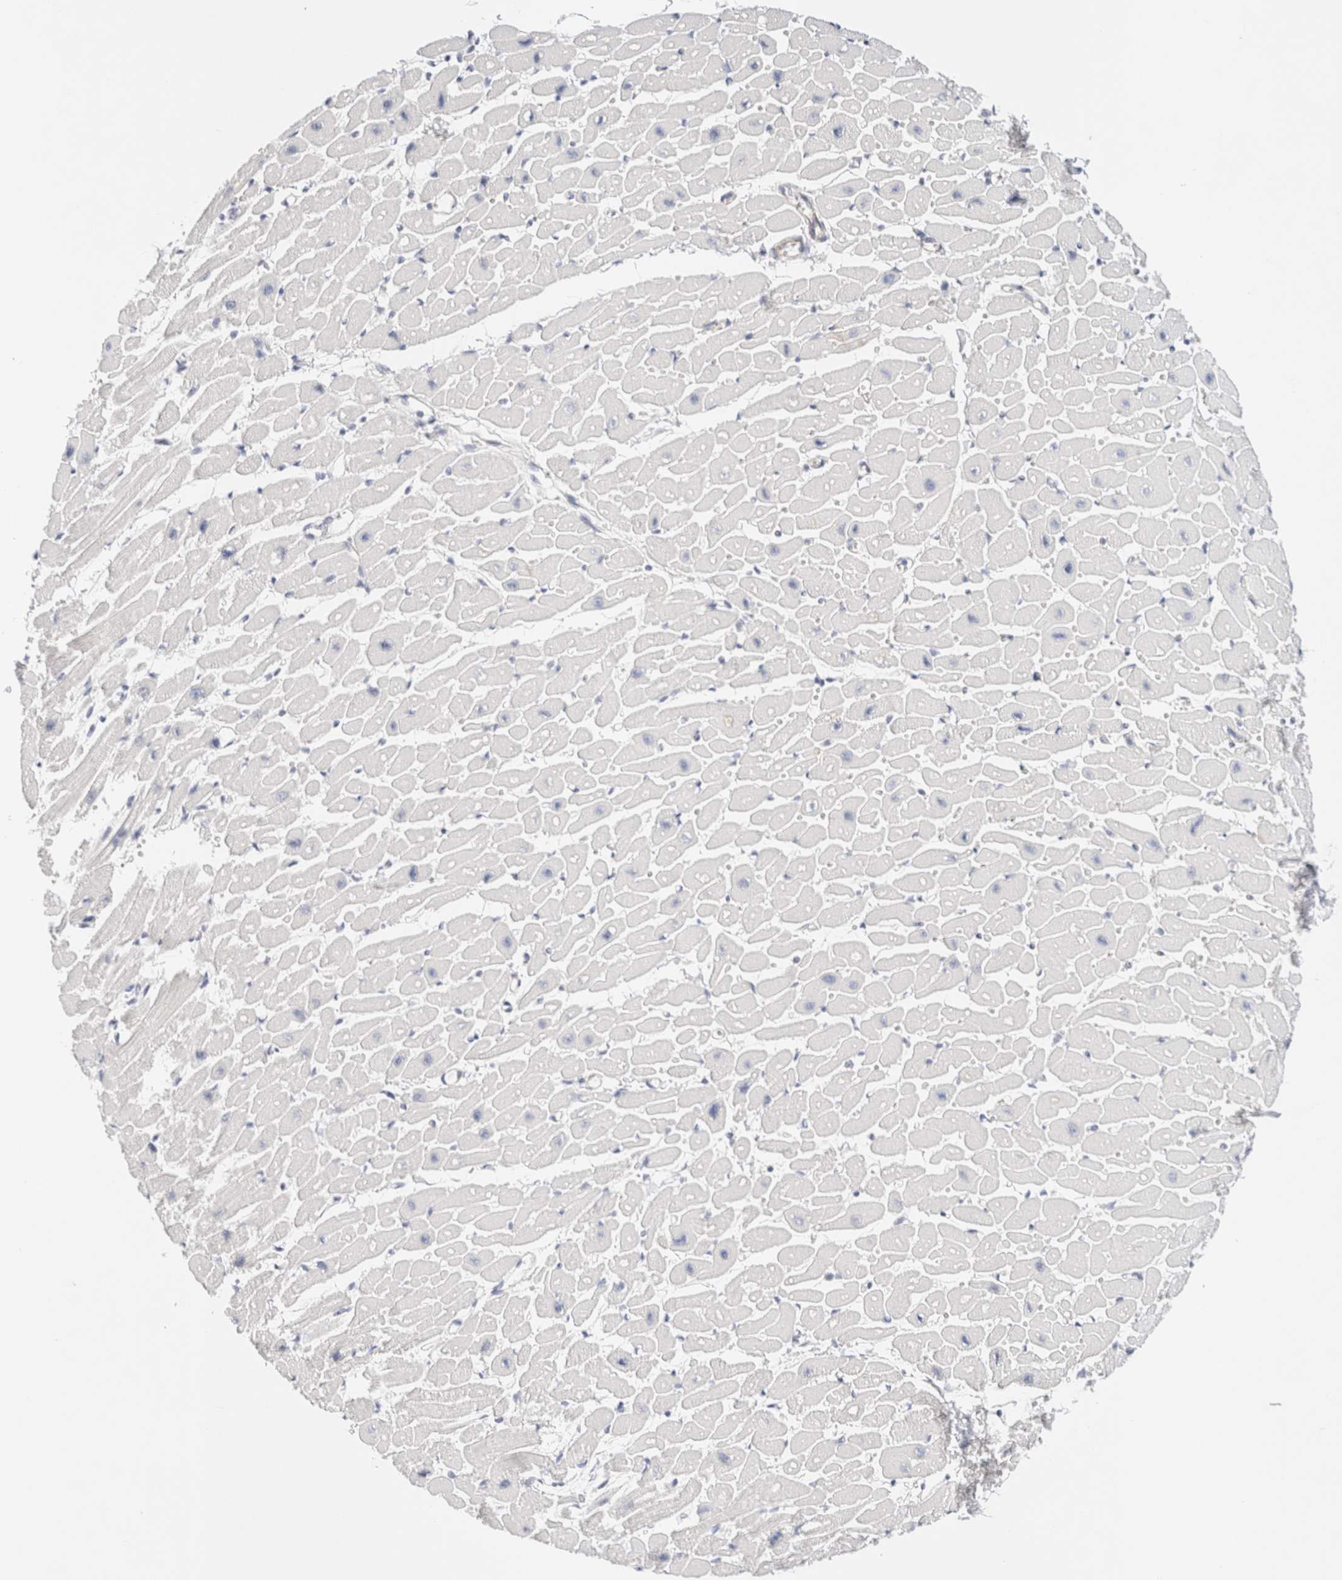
{"staining": {"intensity": "negative", "quantity": "none", "location": "none"}, "tissue": "heart muscle", "cell_type": "Cardiomyocytes", "image_type": "normal", "snomed": [{"axis": "morphology", "description": "Normal tissue, NOS"}, {"axis": "topography", "description": "Heart"}], "caption": "DAB immunohistochemical staining of normal human heart muscle reveals no significant positivity in cardiomyocytes.", "gene": "SLC25A48", "patient": {"sex": "female", "age": 54}}